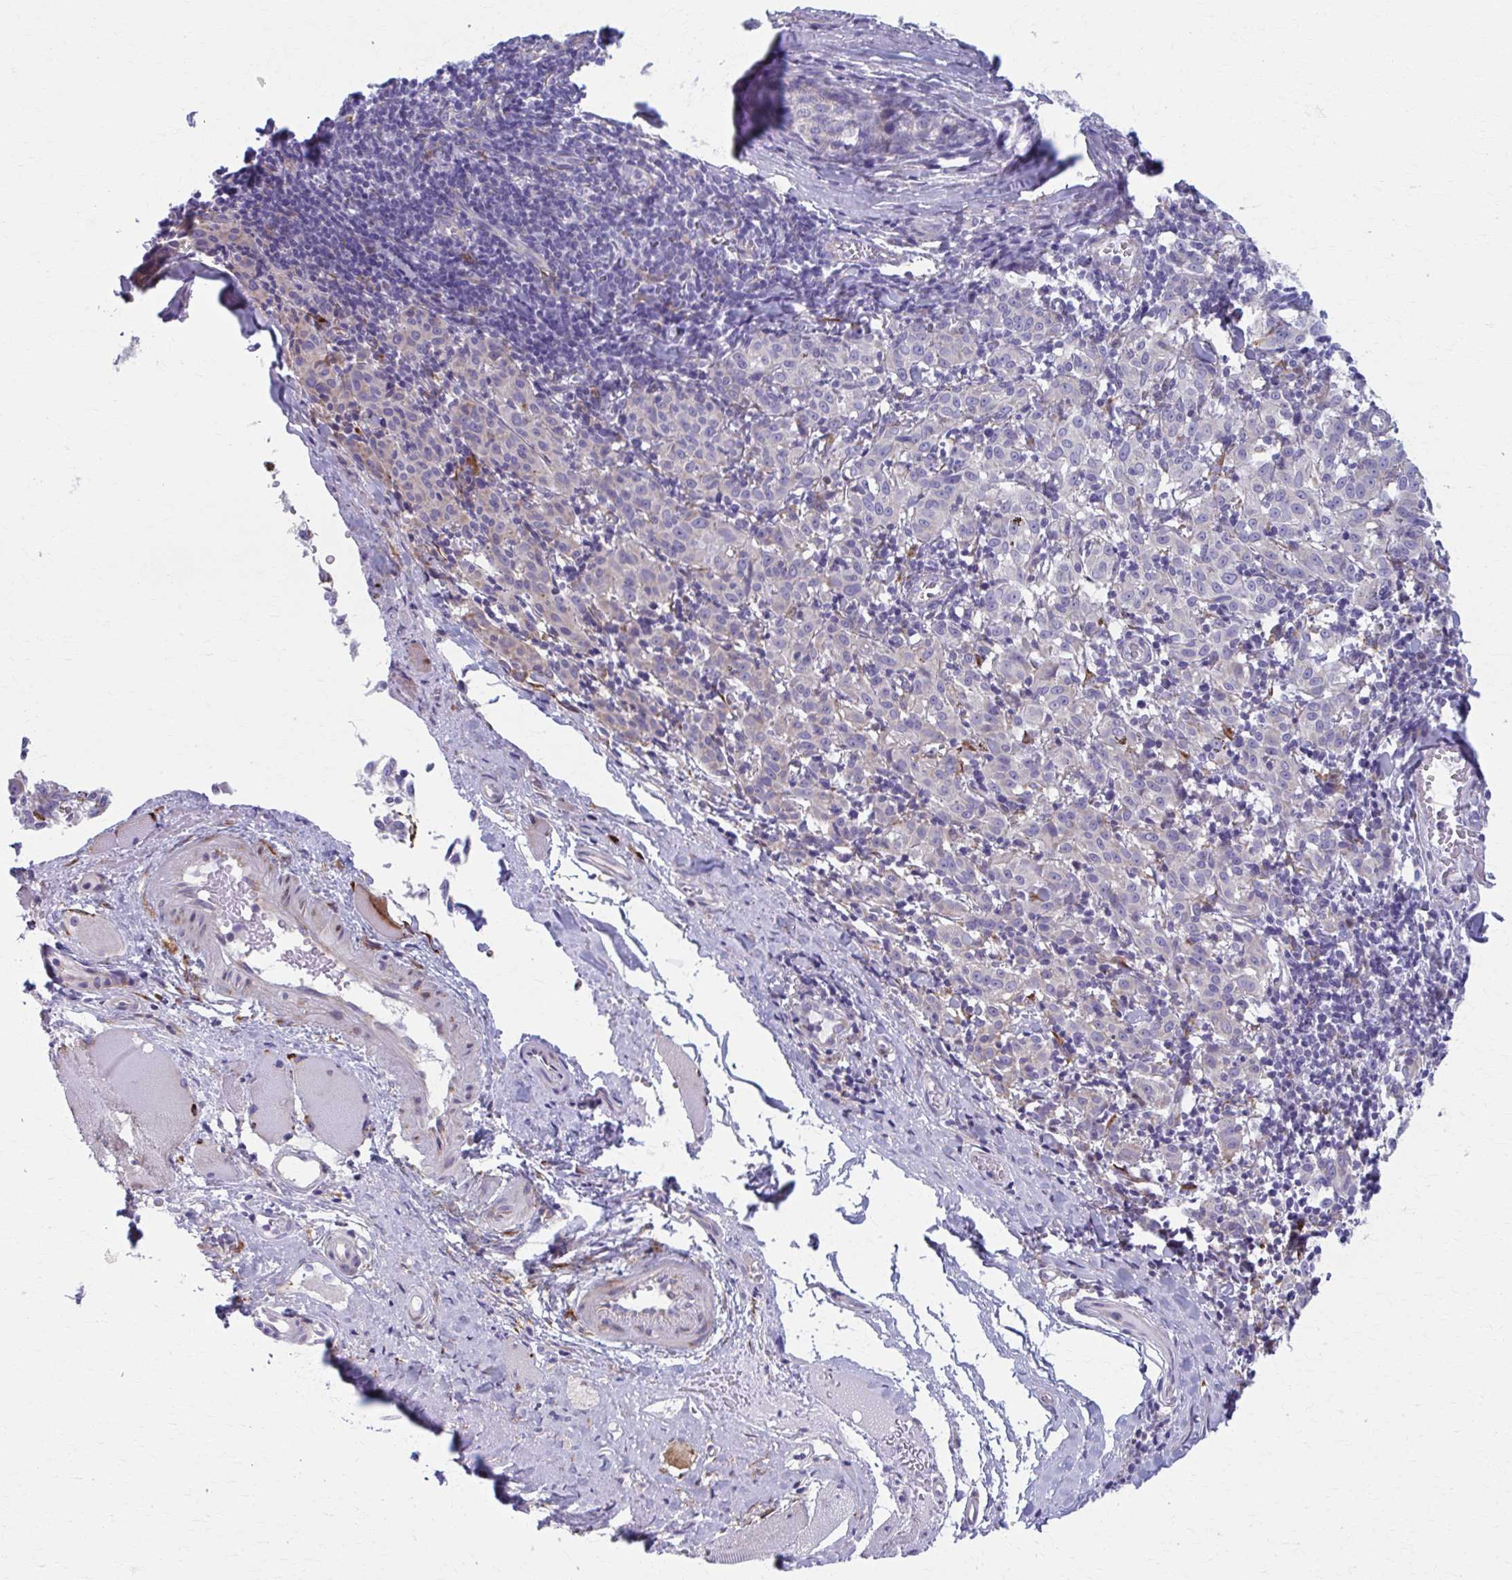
{"staining": {"intensity": "negative", "quantity": "none", "location": "none"}, "tissue": "melanoma", "cell_type": "Tumor cells", "image_type": "cancer", "snomed": [{"axis": "morphology", "description": "Malignant melanoma, NOS"}, {"axis": "topography", "description": "Skin"}], "caption": "An image of melanoma stained for a protein demonstrates no brown staining in tumor cells.", "gene": "SPATS2L", "patient": {"sex": "female", "age": 72}}